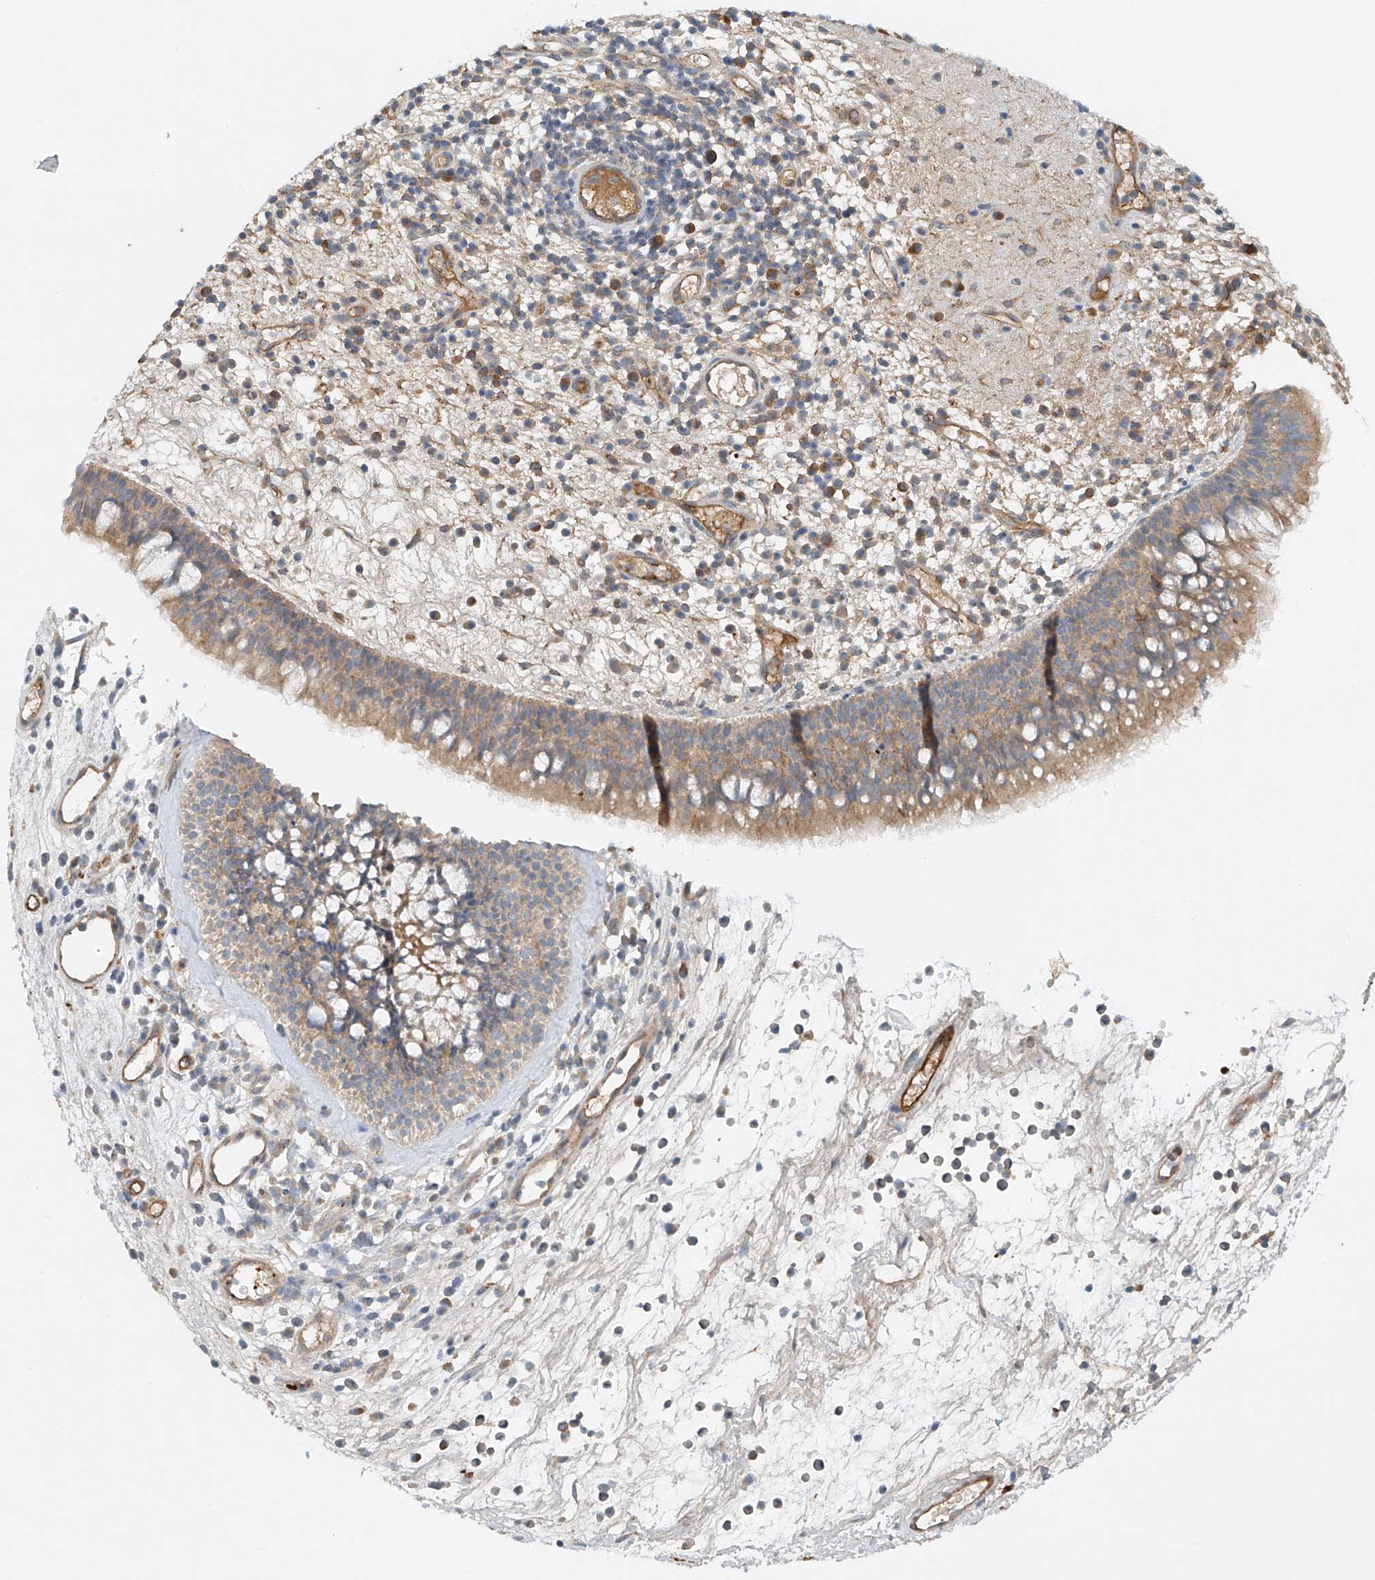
{"staining": {"intensity": "weak", "quantity": ">75%", "location": "cytoplasmic/membranous"}, "tissue": "nasopharynx", "cell_type": "Respiratory epithelial cells", "image_type": "normal", "snomed": [{"axis": "morphology", "description": "Normal tissue, NOS"}, {"axis": "morphology", "description": "Inflammation, NOS"}, {"axis": "morphology", "description": "Malignant melanoma, Metastatic site"}, {"axis": "topography", "description": "Nasopharynx"}], "caption": "Protein staining of normal nasopharynx displays weak cytoplasmic/membranous positivity in approximately >75% of respiratory epithelial cells. Immunohistochemistry (ihc) stains the protein of interest in brown and the nuclei are stained blue.", "gene": "ENSG00000266202", "patient": {"sex": "male", "age": 70}}